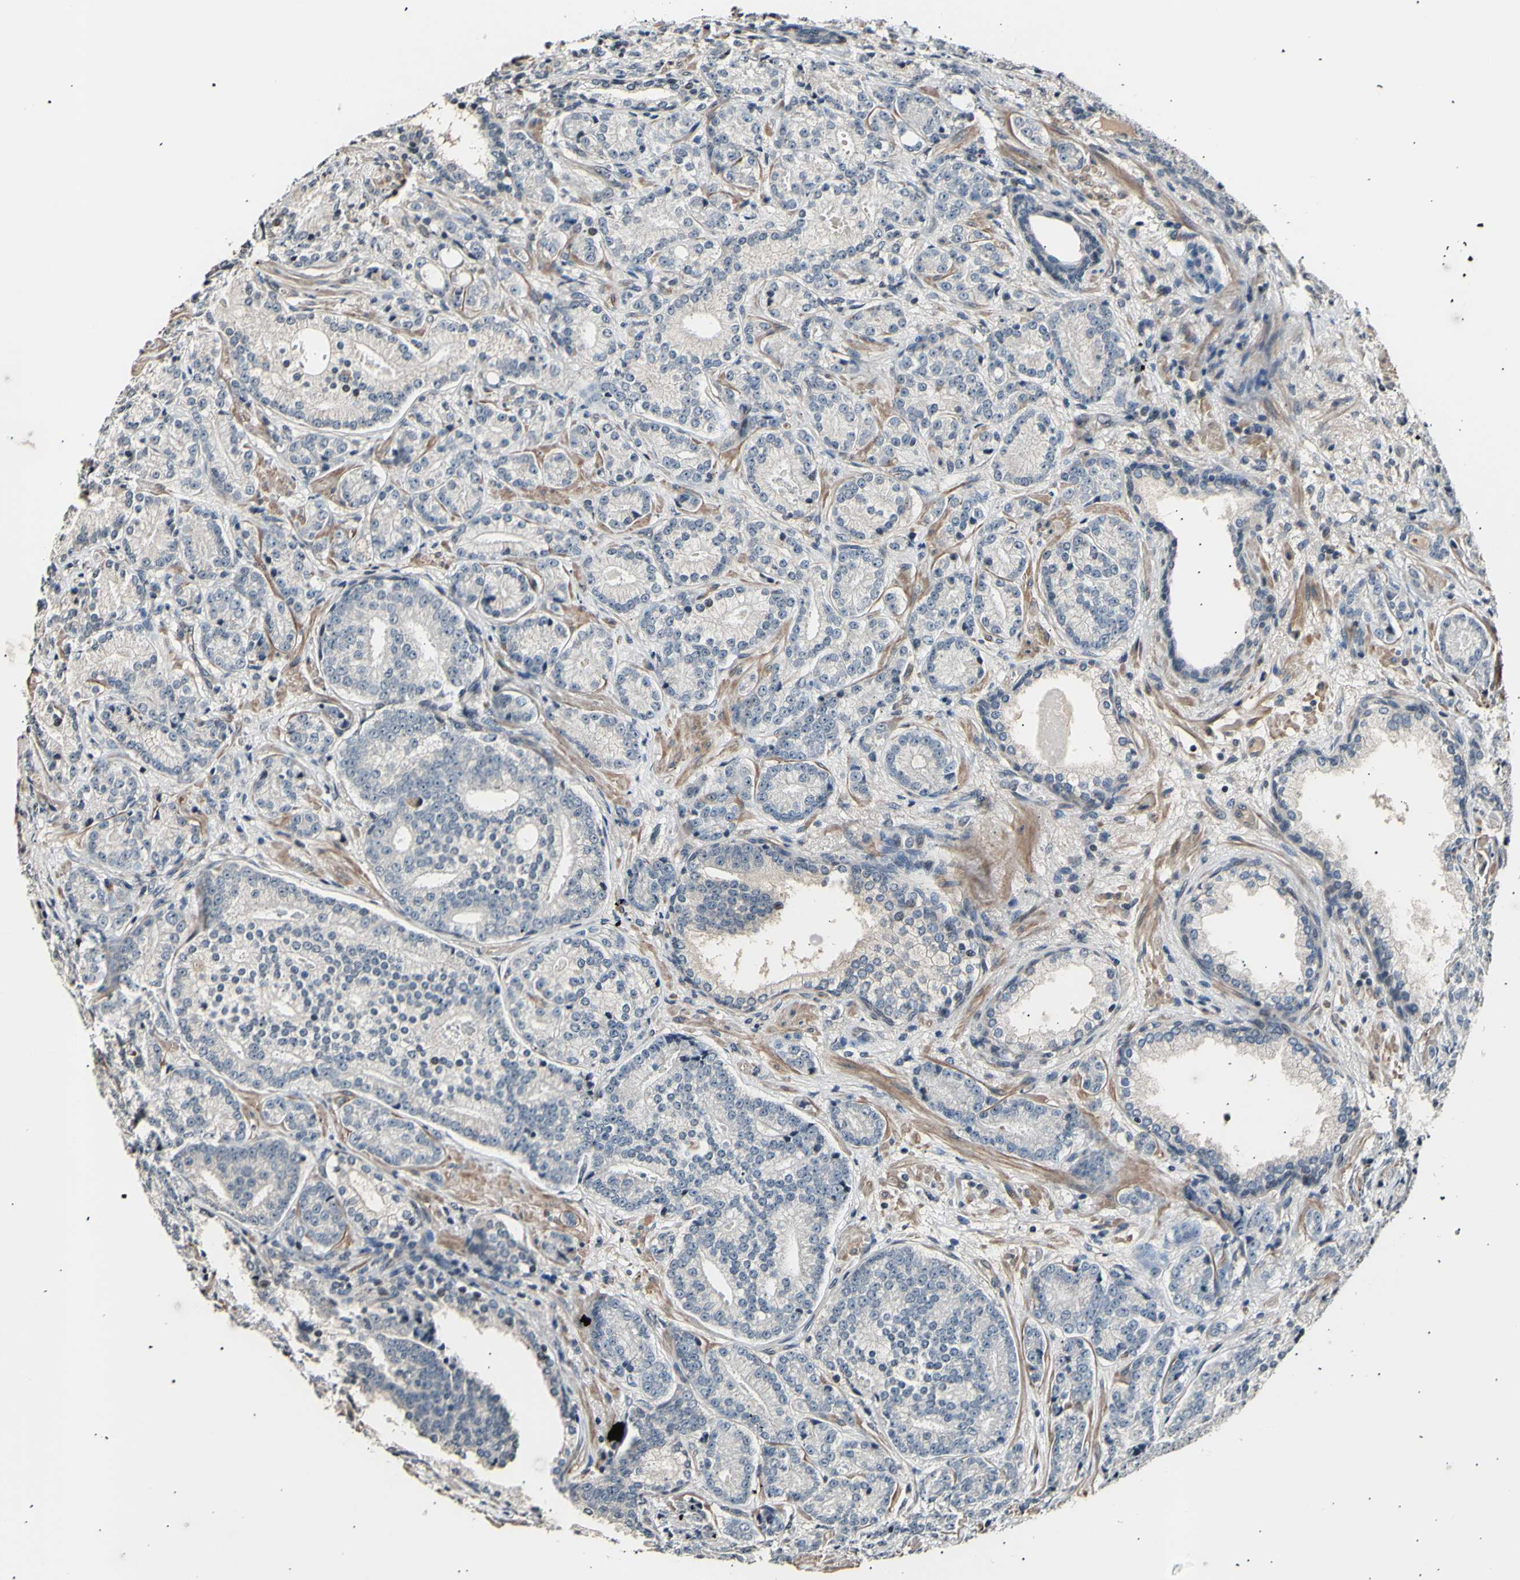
{"staining": {"intensity": "negative", "quantity": "none", "location": "none"}, "tissue": "prostate cancer", "cell_type": "Tumor cells", "image_type": "cancer", "snomed": [{"axis": "morphology", "description": "Adenocarcinoma, High grade"}, {"axis": "topography", "description": "Prostate"}], "caption": "High-grade adenocarcinoma (prostate) was stained to show a protein in brown. There is no significant positivity in tumor cells.", "gene": "AK1", "patient": {"sex": "male", "age": 61}}